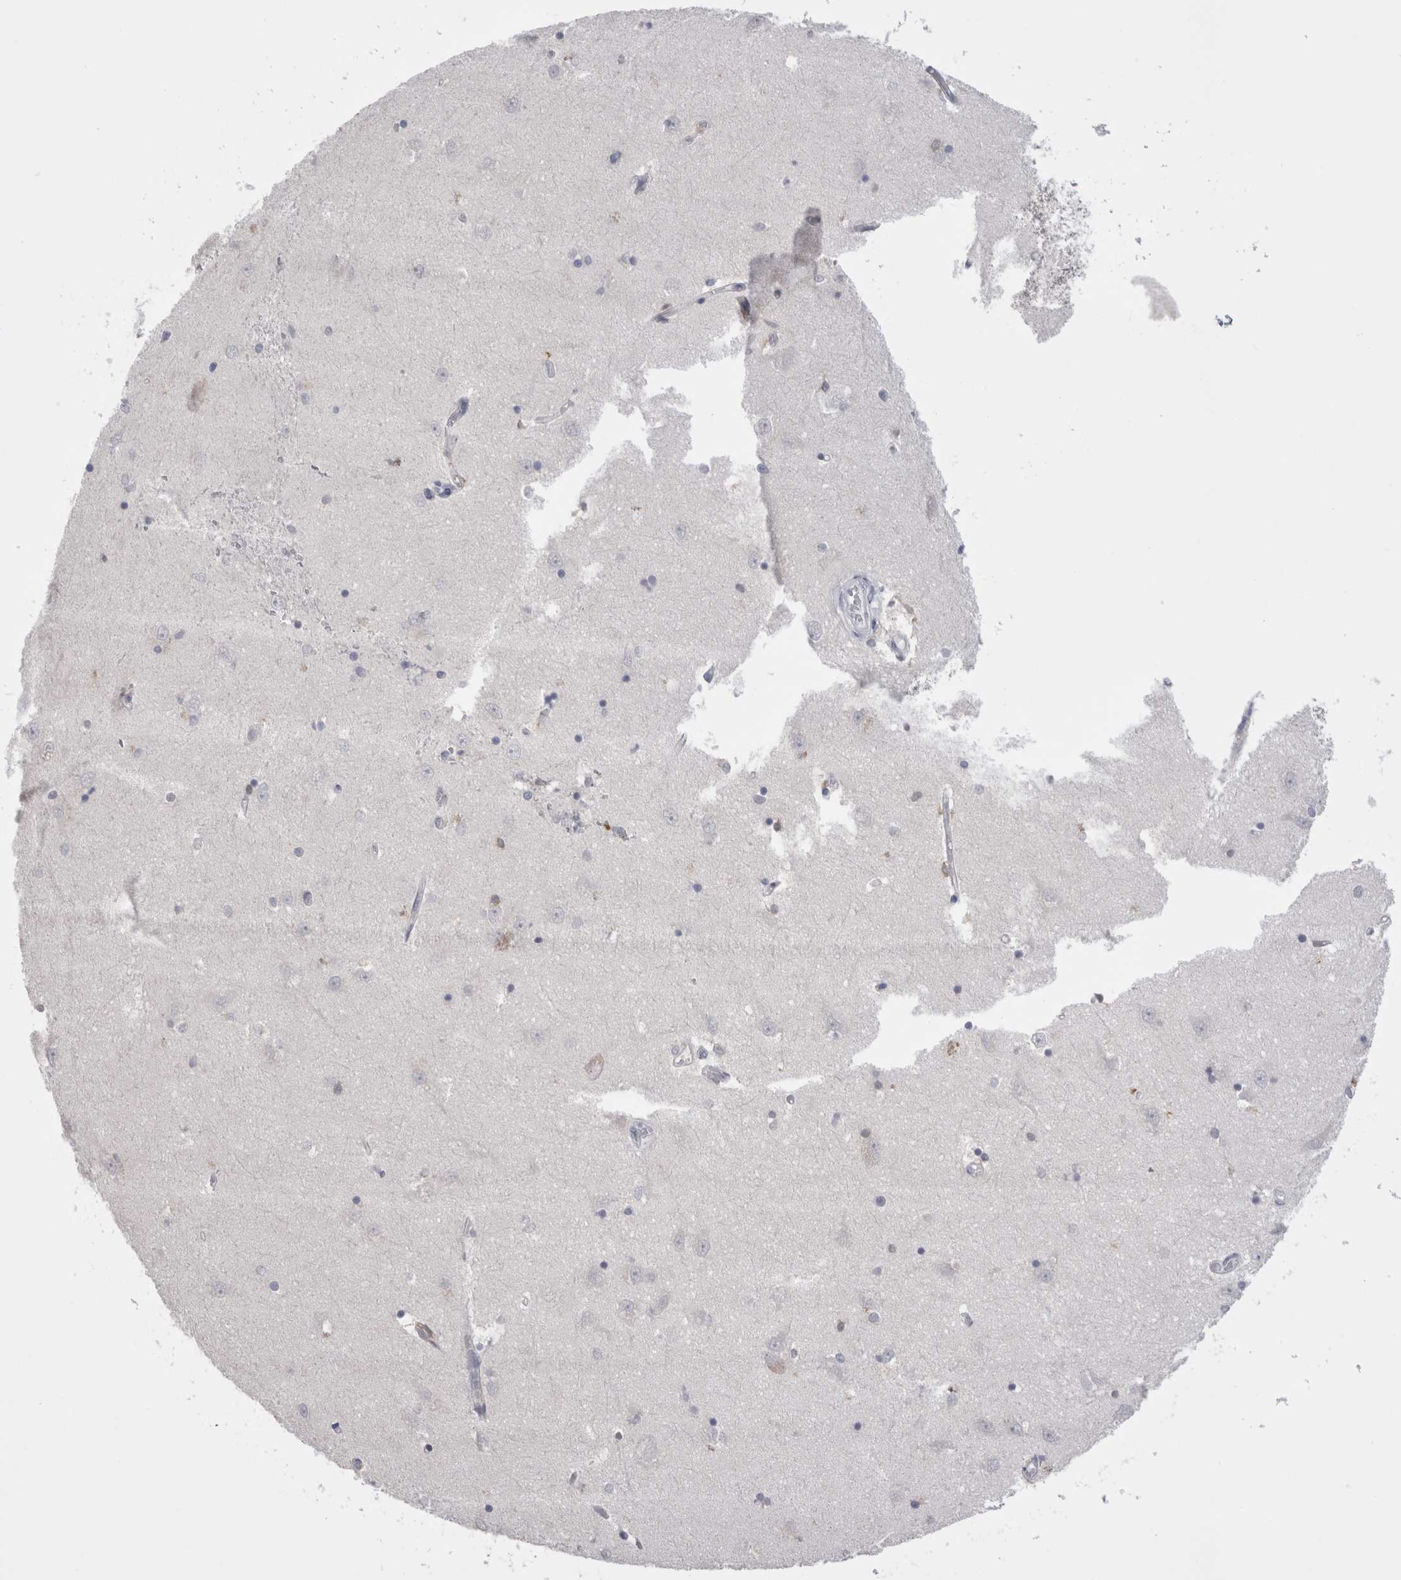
{"staining": {"intensity": "negative", "quantity": "none", "location": "none"}, "tissue": "hippocampus", "cell_type": "Glial cells", "image_type": "normal", "snomed": [{"axis": "morphology", "description": "Normal tissue, NOS"}, {"axis": "topography", "description": "Hippocampus"}], "caption": "A high-resolution photomicrograph shows immunohistochemistry staining of benign hippocampus, which displays no significant expression in glial cells.", "gene": "SUCNR1", "patient": {"sex": "male", "age": 45}}